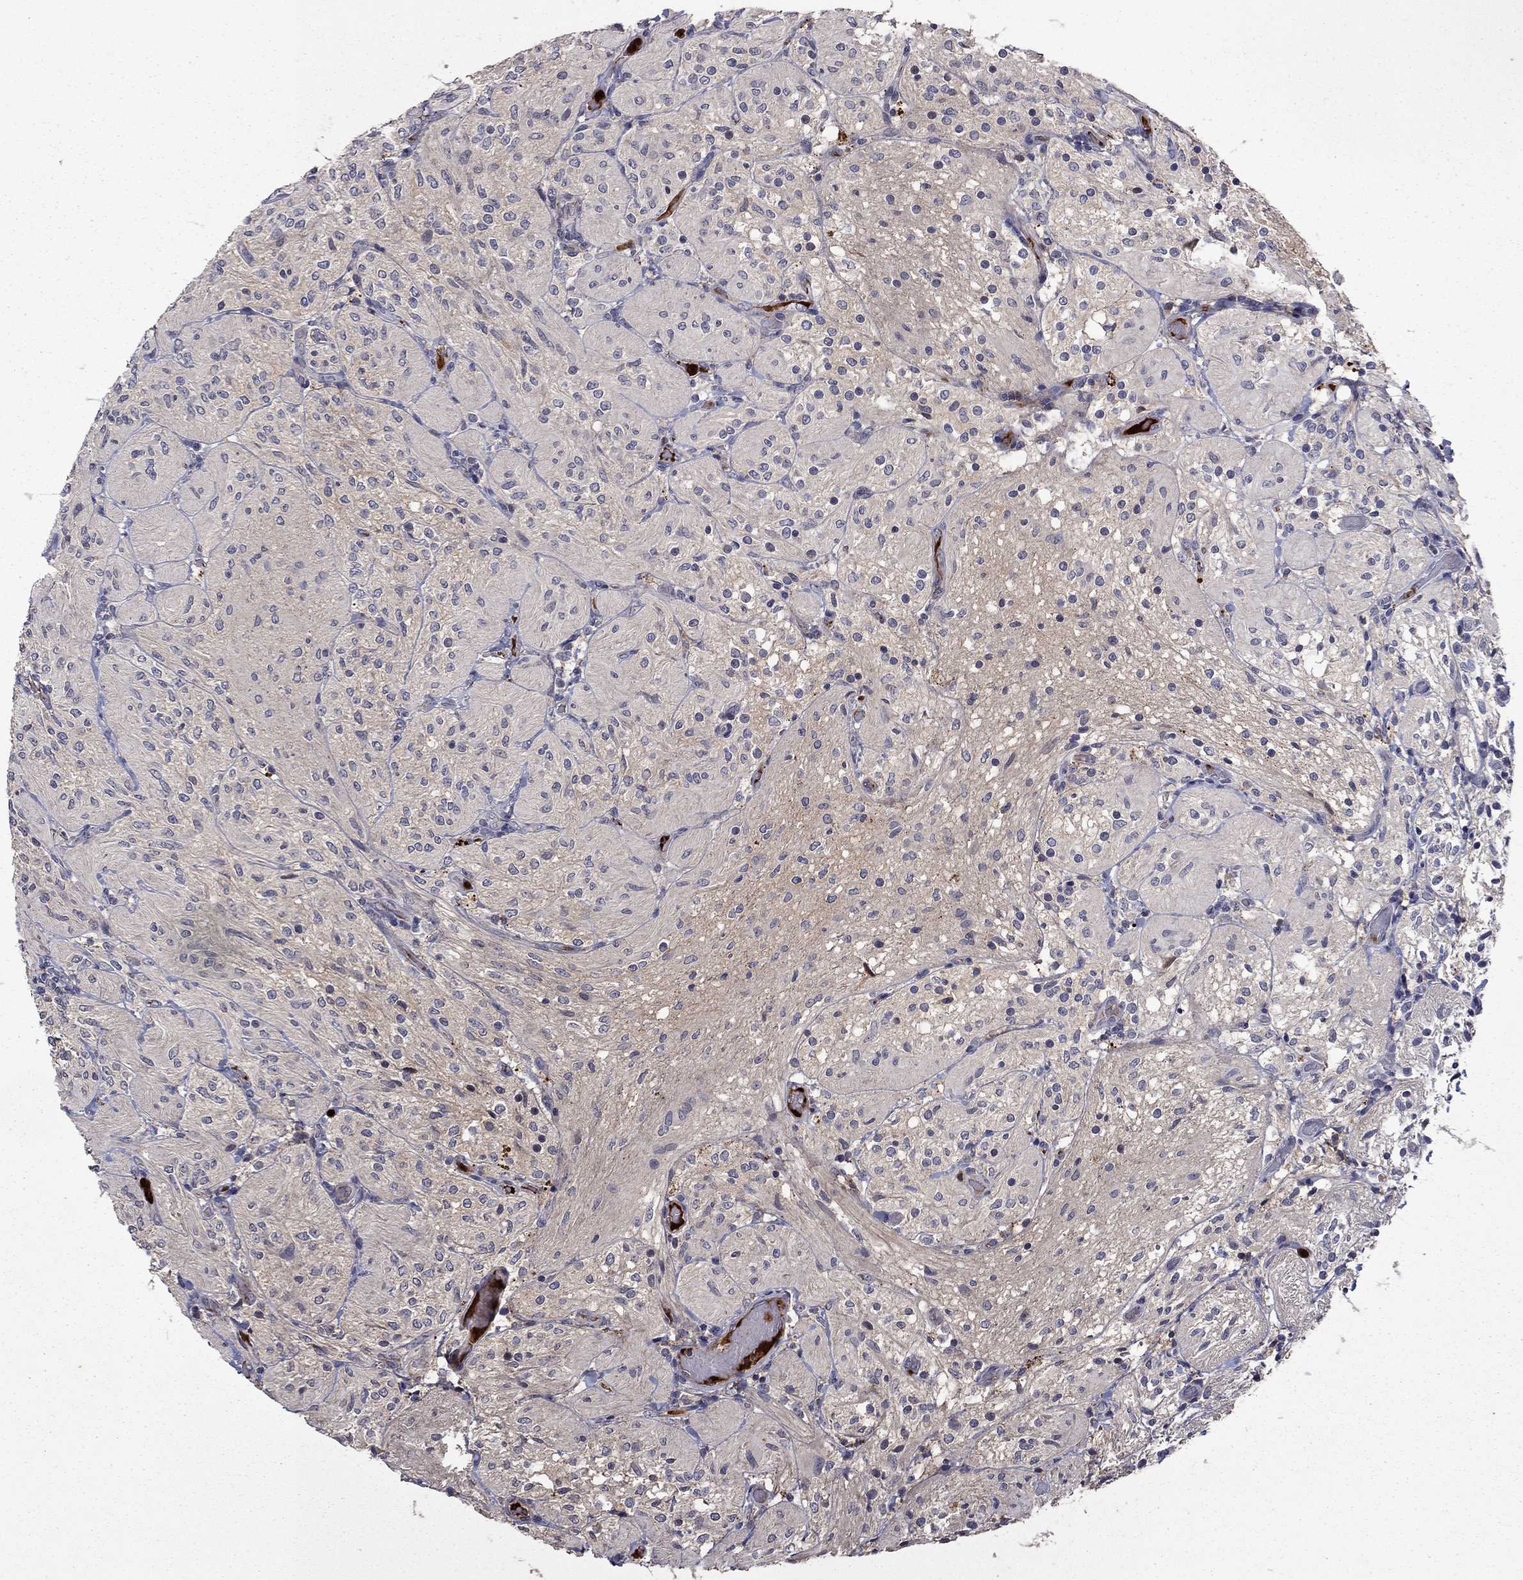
{"staining": {"intensity": "negative", "quantity": "none", "location": "none"}, "tissue": "glioma", "cell_type": "Tumor cells", "image_type": "cancer", "snomed": [{"axis": "morphology", "description": "Glioma, malignant, Low grade"}, {"axis": "topography", "description": "Brain"}], "caption": "An immunohistochemistry (IHC) micrograph of low-grade glioma (malignant) is shown. There is no staining in tumor cells of low-grade glioma (malignant).", "gene": "SATB1", "patient": {"sex": "male", "age": 3}}